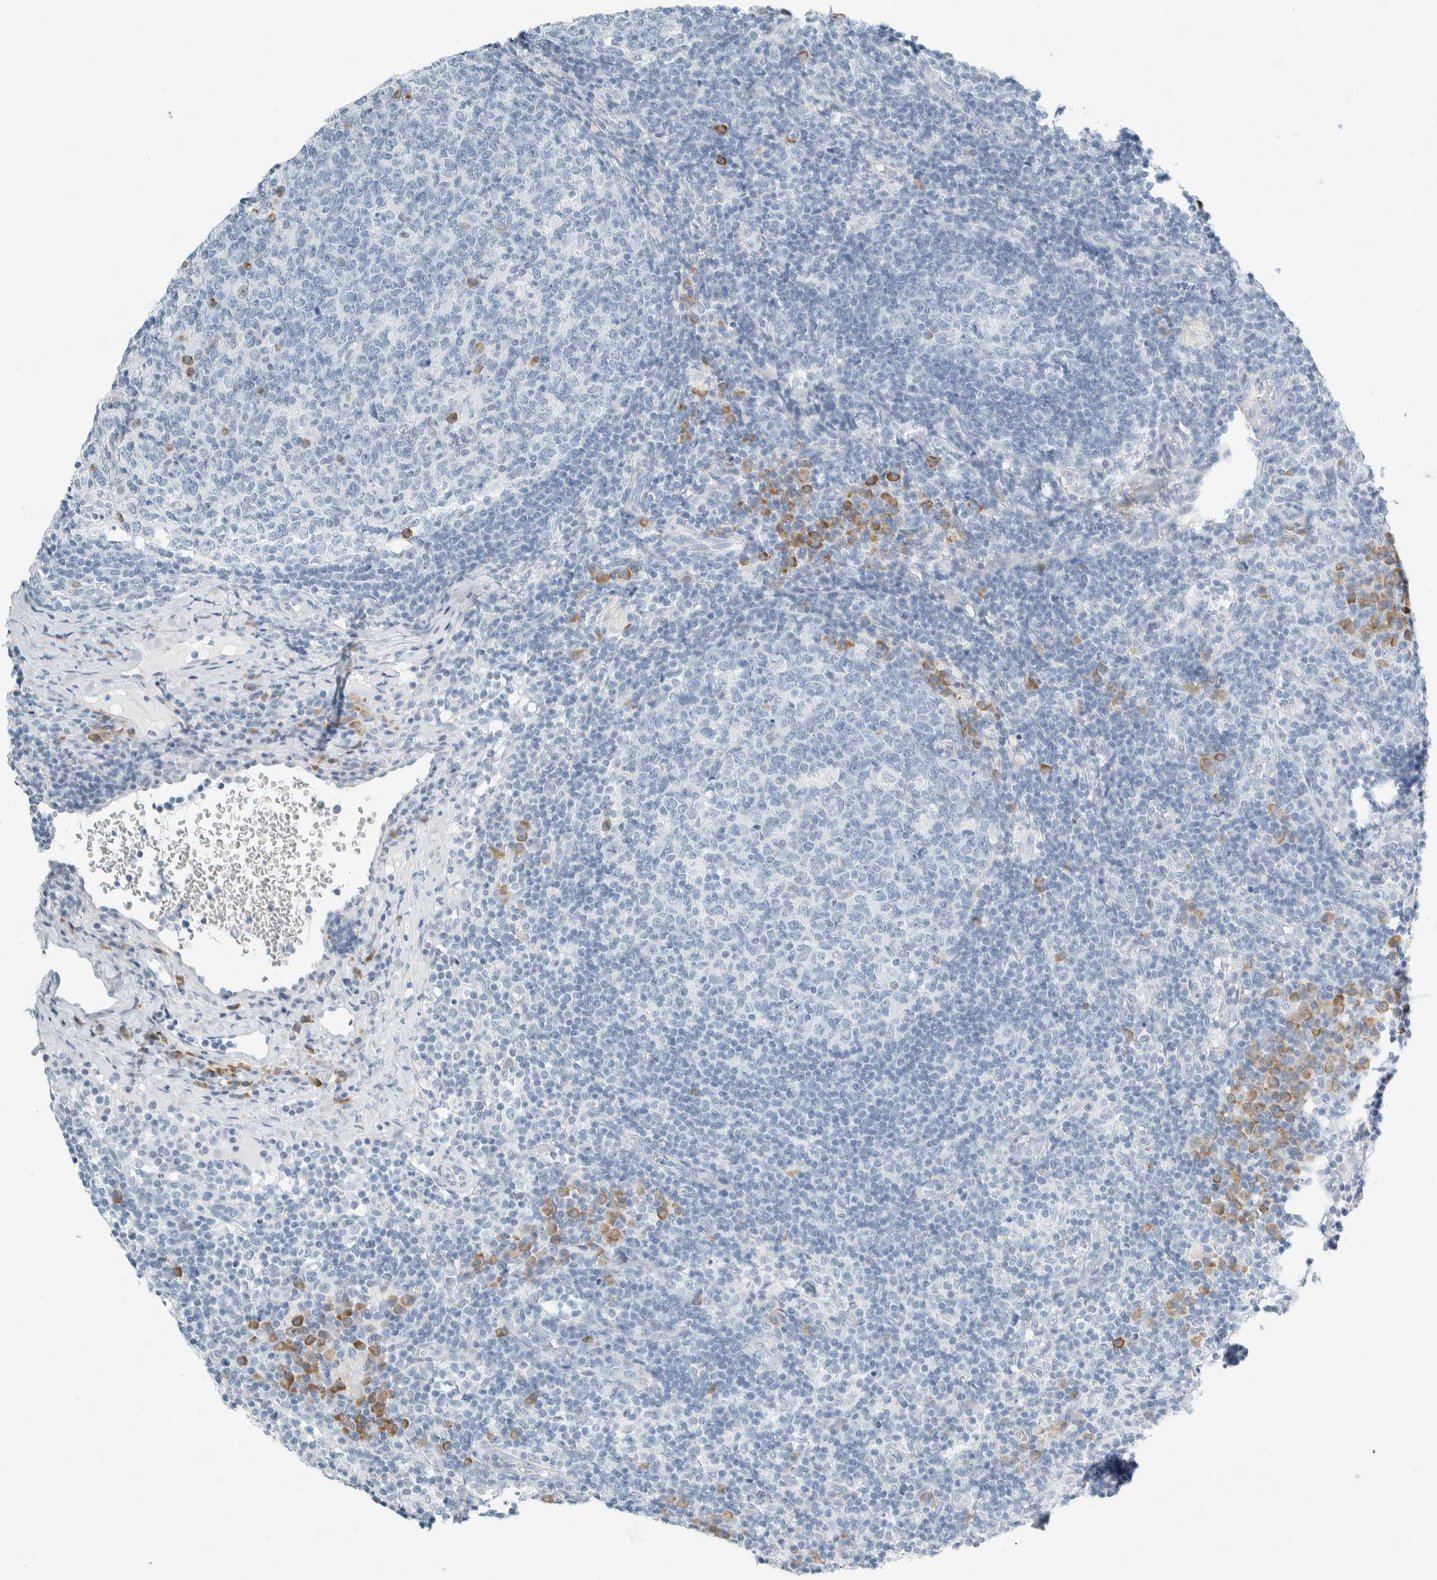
{"staining": {"intensity": "negative", "quantity": "none", "location": "none"}, "tissue": "lymph node", "cell_type": "Germinal center cells", "image_type": "normal", "snomed": [{"axis": "morphology", "description": "Normal tissue, NOS"}, {"axis": "morphology", "description": "Inflammation, NOS"}, {"axis": "topography", "description": "Lymph node"}], "caption": "The immunohistochemistry photomicrograph has no significant expression in germinal center cells of lymph node. Brightfield microscopy of immunohistochemistry stained with DAB (3,3'-diaminobenzidine) (brown) and hematoxylin (blue), captured at high magnification.", "gene": "ARHGAP27", "patient": {"sex": "male", "age": 55}}